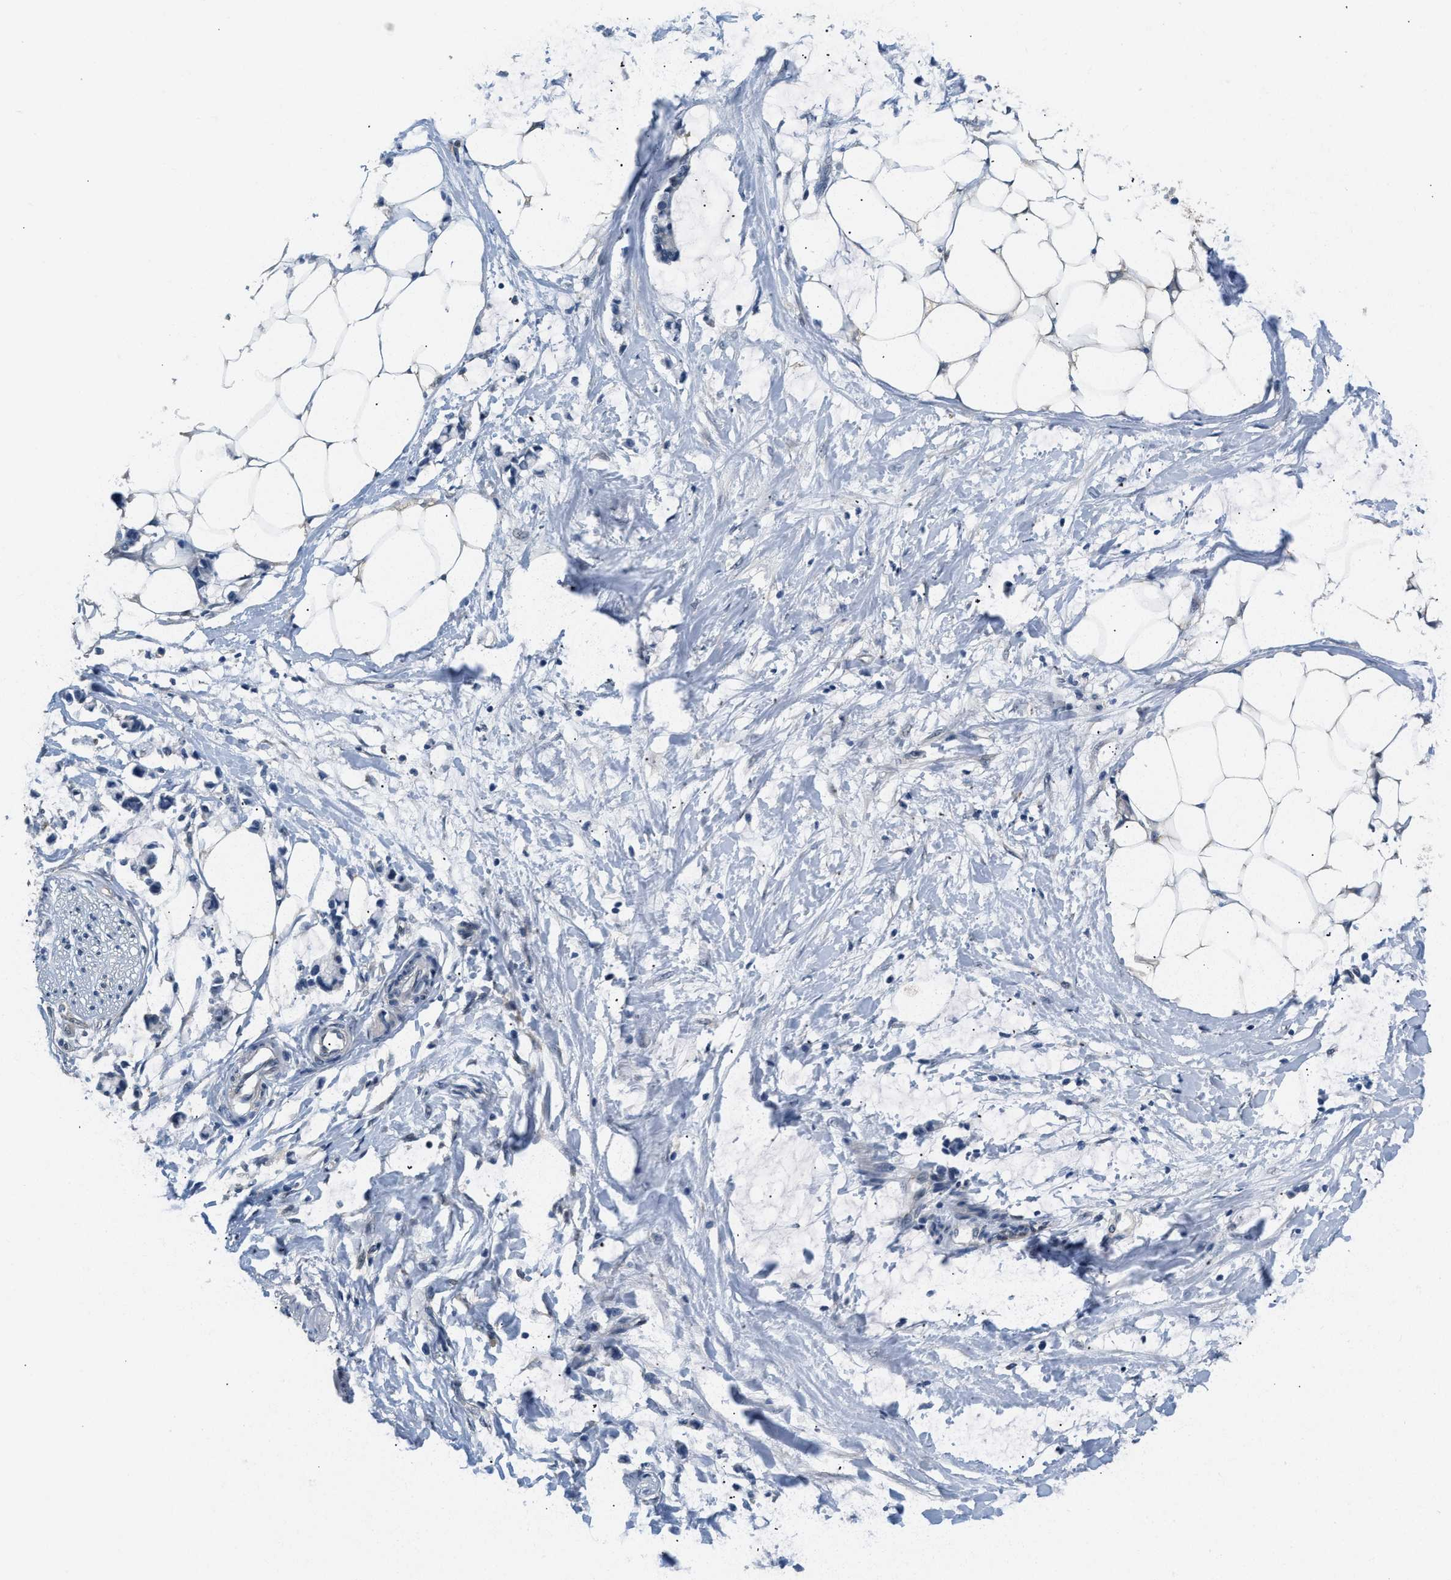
{"staining": {"intensity": "moderate", "quantity": "<25%", "location": "cytoplasmic/membranous"}, "tissue": "adipose tissue", "cell_type": "Adipocytes", "image_type": "normal", "snomed": [{"axis": "morphology", "description": "Normal tissue, NOS"}, {"axis": "morphology", "description": "Adenocarcinoma, NOS"}, {"axis": "topography", "description": "Colon"}, {"axis": "topography", "description": "Peripheral nerve tissue"}], "caption": "DAB immunohistochemical staining of normal human adipose tissue exhibits moderate cytoplasmic/membranous protein staining in approximately <25% of adipocytes. (DAB (3,3'-diaminobenzidine) IHC, brown staining for protein, blue staining for nuclei).", "gene": "EIF4EBP2", "patient": {"sex": "male", "age": 14}}